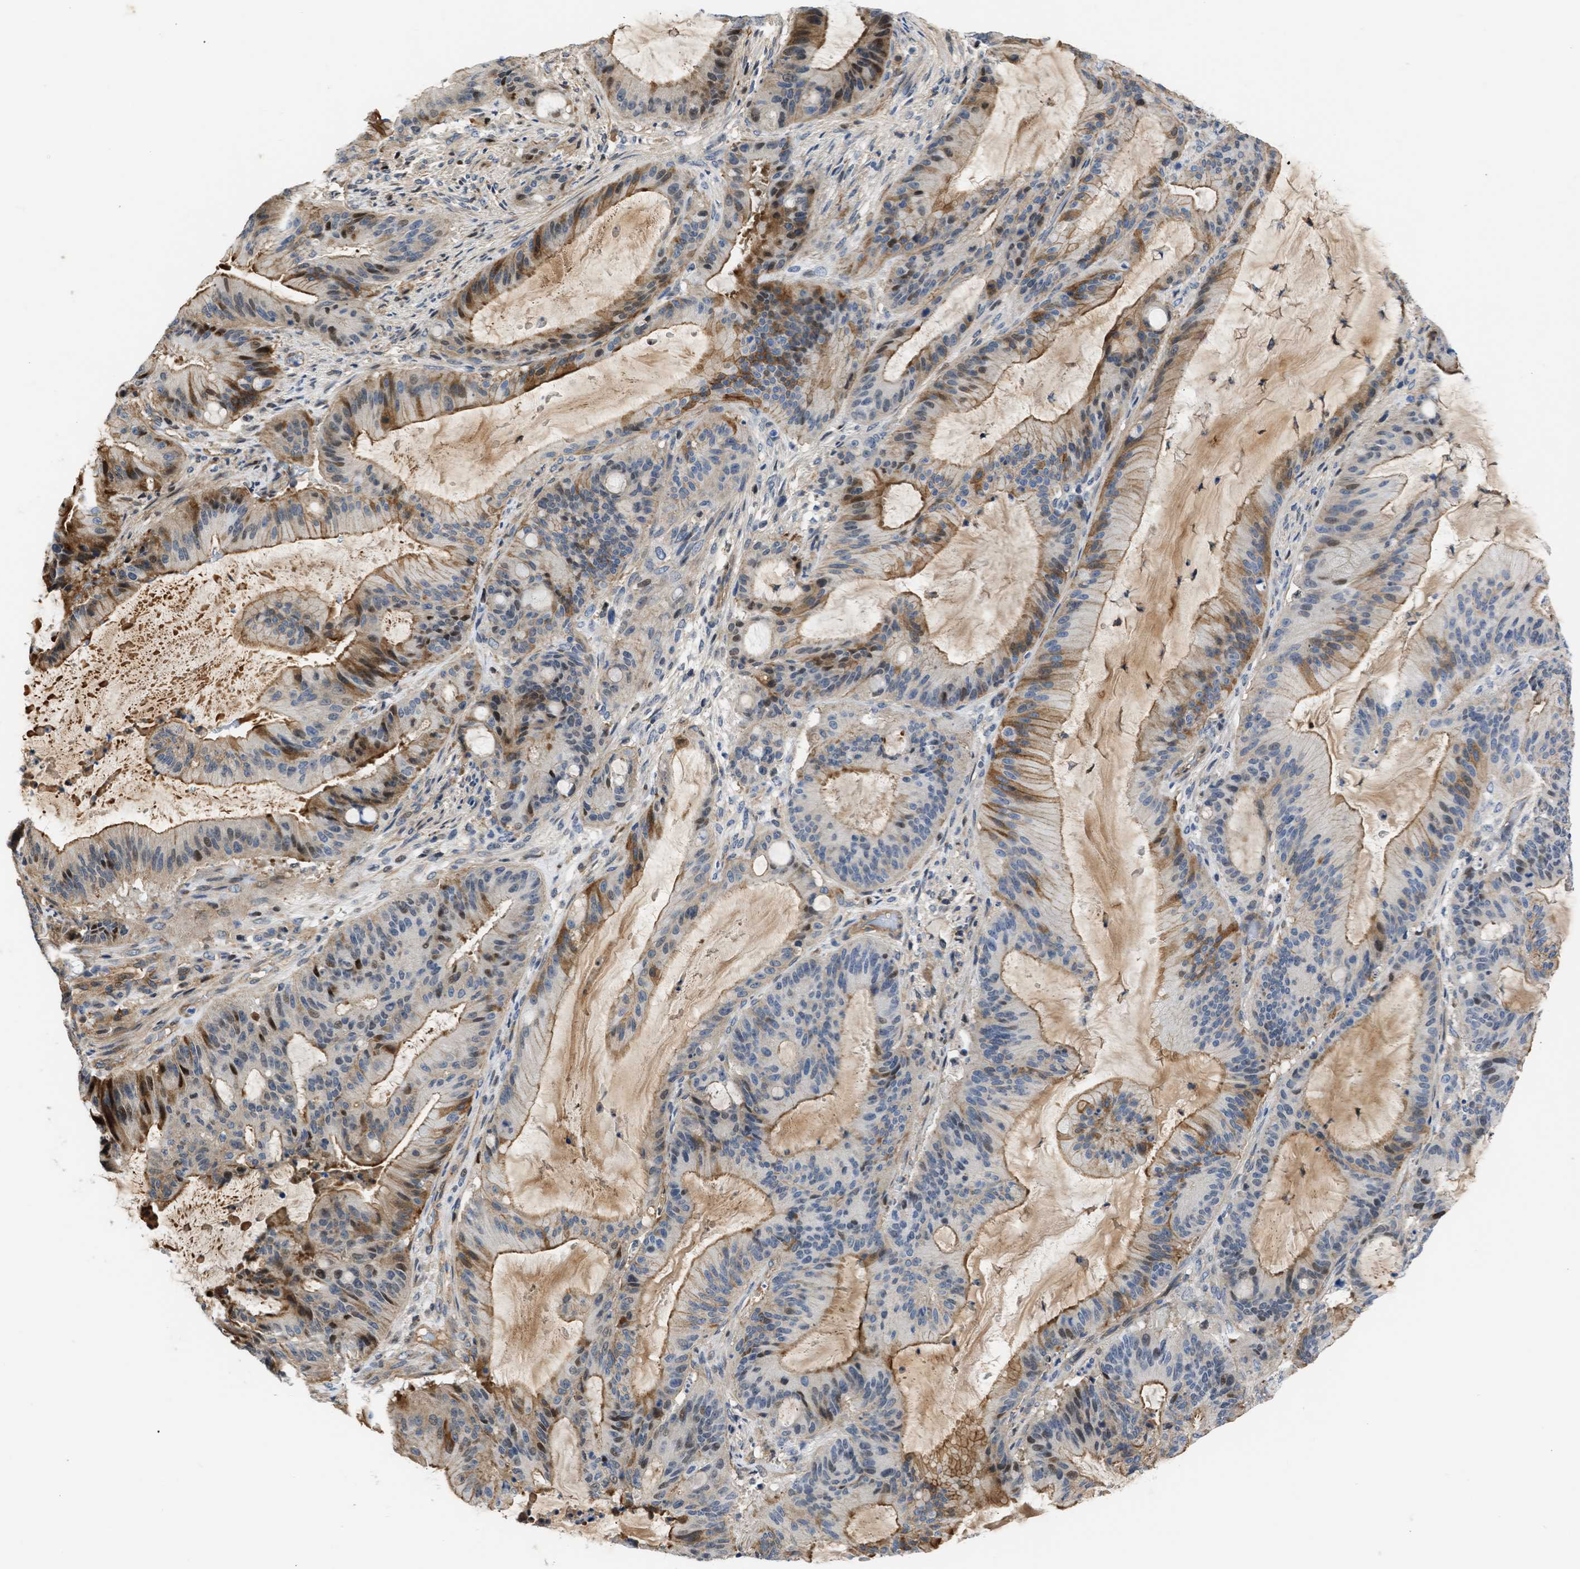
{"staining": {"intensity": "moderate", "quantity": "25%-75%", "location": "cytoplasmic/membranous,nuclear"}, "tissue": "liver cancer", "cell_type": "Tumor cells", "image_type": "cancer", "snomed": [{"axis": "morphology", "description": "Normal tissue, NOS"}, {"axis": "morphology", "description": "Cholangiocarcinoma"}, {"axis": "topography", "description": "Liver"}, {"axis": "topography", "description": "Peripheral nerve tissue"}], "caption": "A high-resolution image shows IHC staining of cholangiocarcinoma (liver), which demonstrates moderate cytoplasmic/membranous and nuclear expression in approximately 25%-75% of tumor cells.", "gene": "MAS1L", "patient": {"sex": "female", "age": 73}}